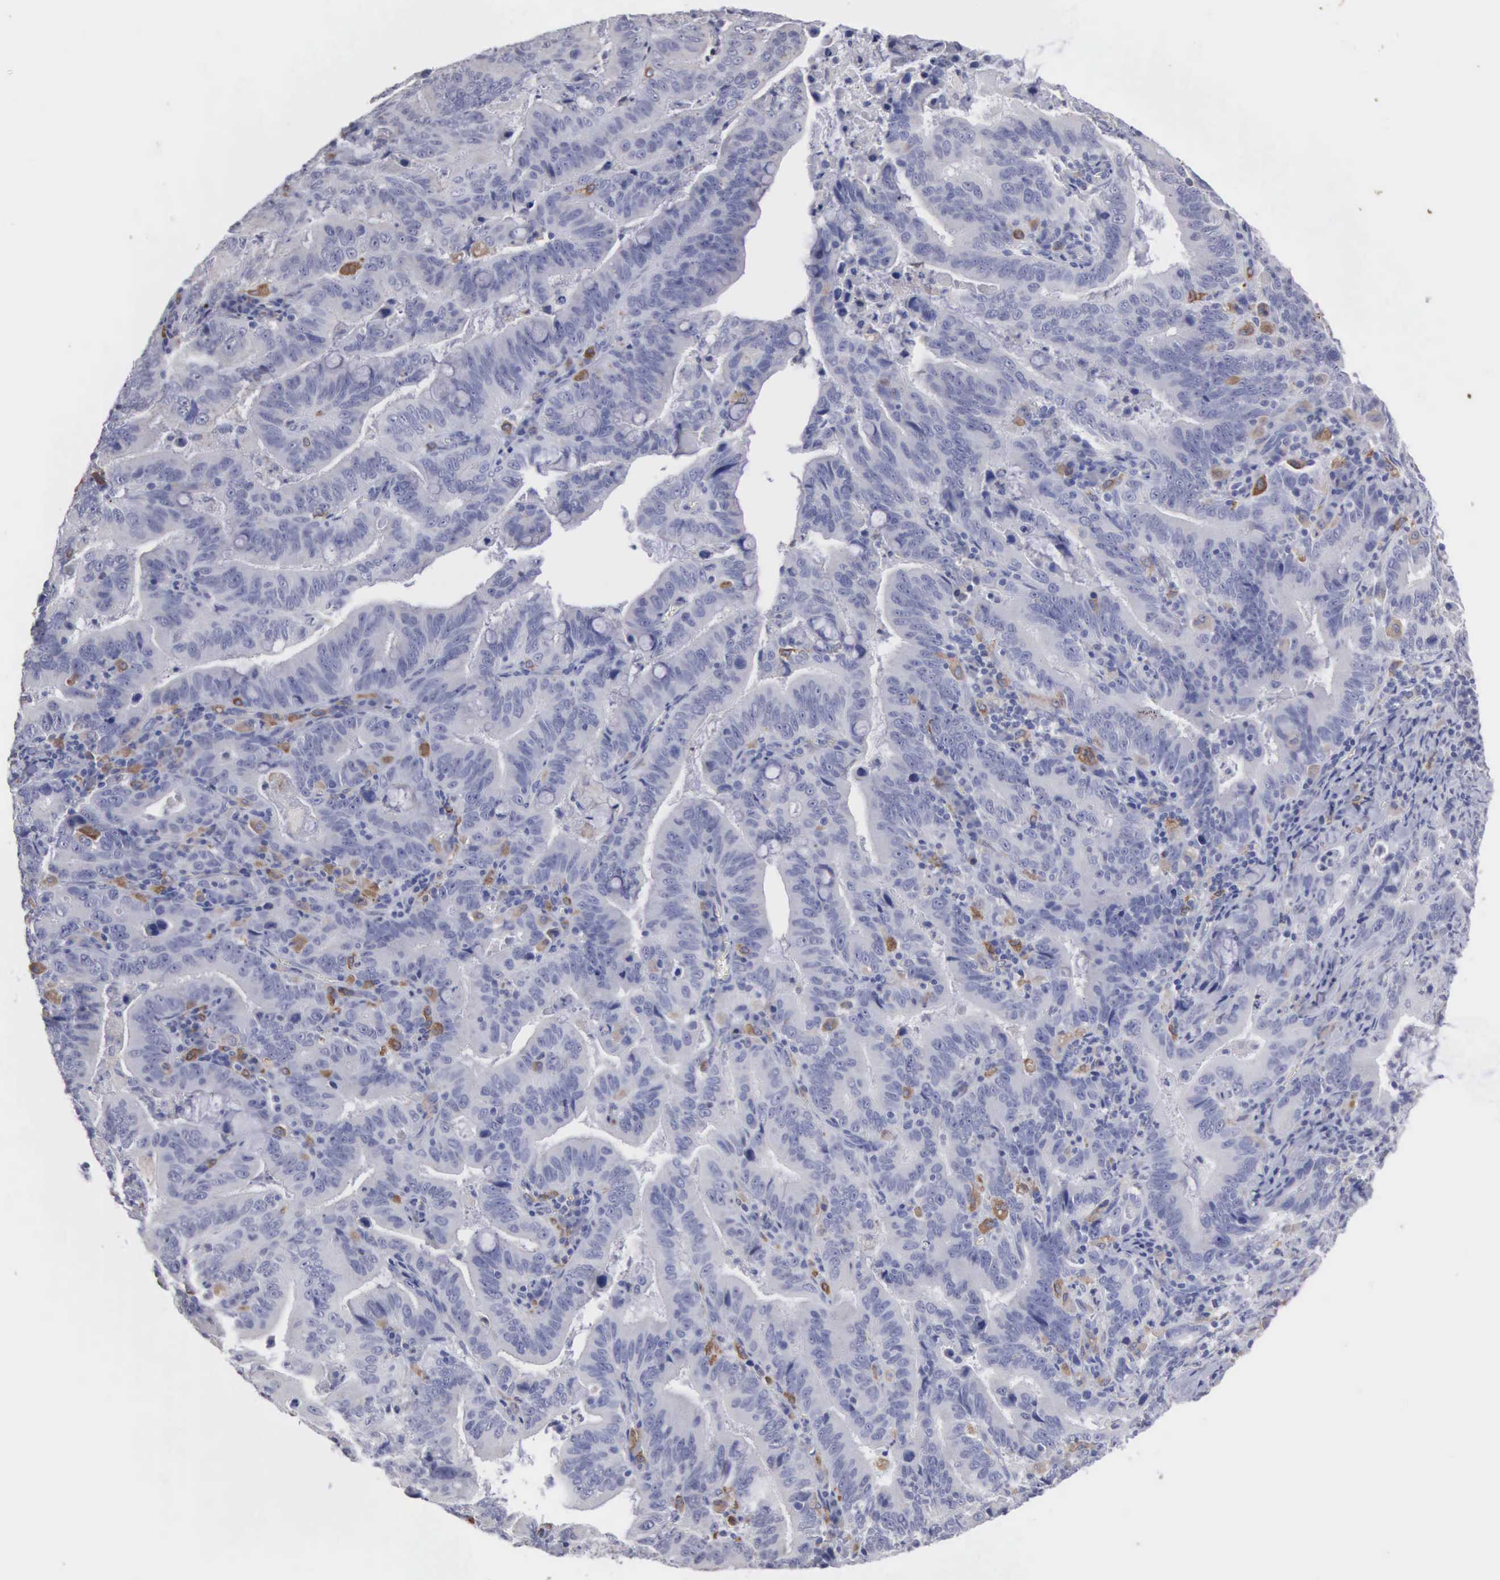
{"staining": {"intensity": "negative", "quantity": "none", "location": "none"}, "tissue": "stomach cancer", "cell_type": "Tumor cells", "image_type": "cancer", "snomed": [{"axis": "morphology", "description": "Adenocarcinoma, NOS"}, {"axis": "topography", "description": "Stomach, upper"}], "caption": "Human stomach adenocarcinoma stained for a protein using immunohistochemistry (IHC) shows no expression in tumor cells.", "gene": "LIN52", "patient": {"sex": "male", "age": 63}}